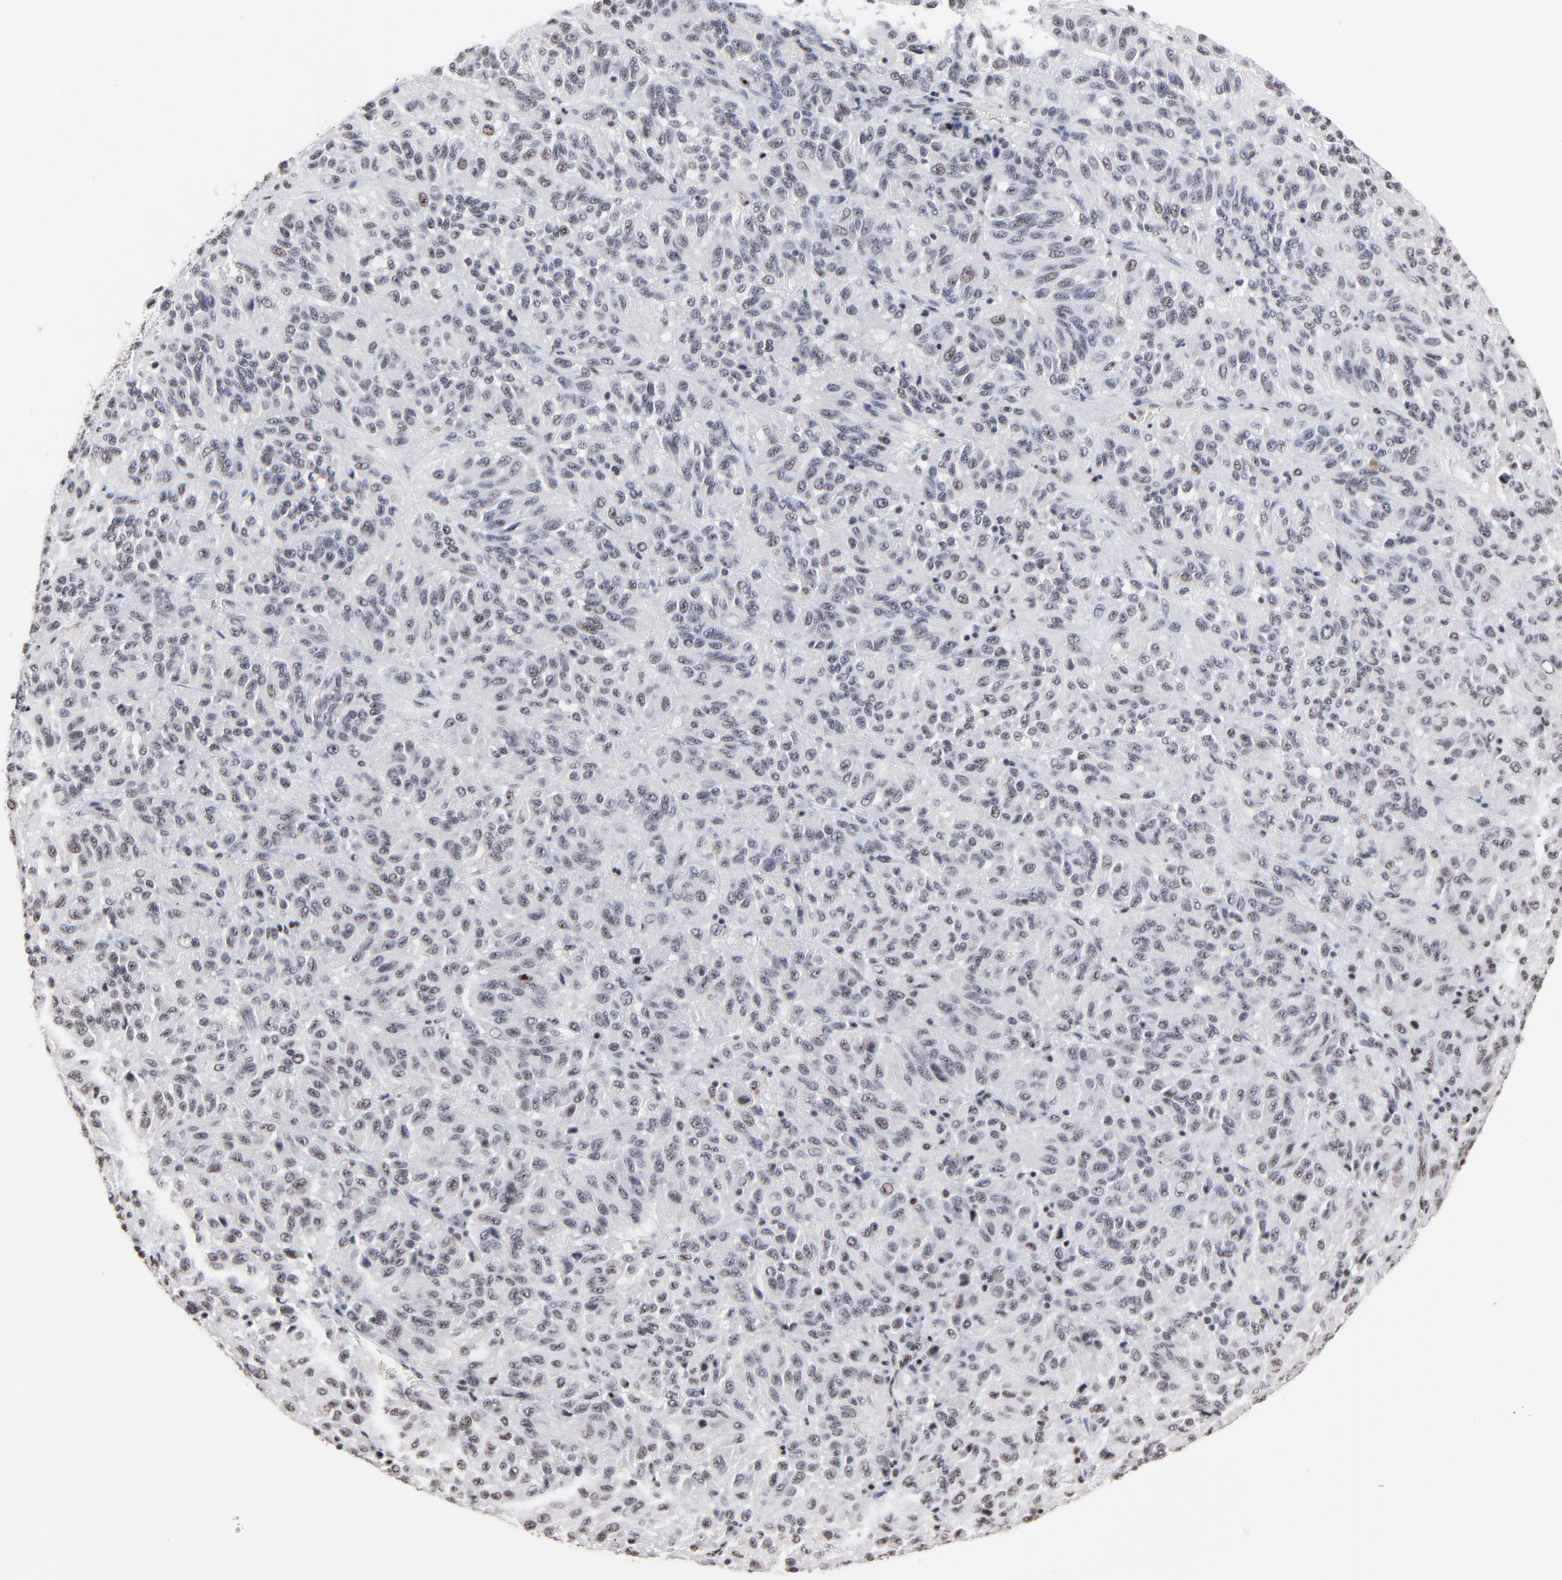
{"staining": {"intensity": "weak", "quantity": "<25%", "location": "nuclear"}, "tissue": "melanoma", "cell_type": "Tumor cells", "image_type": "cancer", "snomed": [{"axis": "morphology", "description": "Malignant melanoma, Metastatic site"}, {"axis": "topography", "description": "Lung"}], "caption": "This is an immunohistochemistry image of human melanoma. There is no staining in tumor cells.", "gene": "MBD4", "patient": {"sex": "male", "age": 64}}